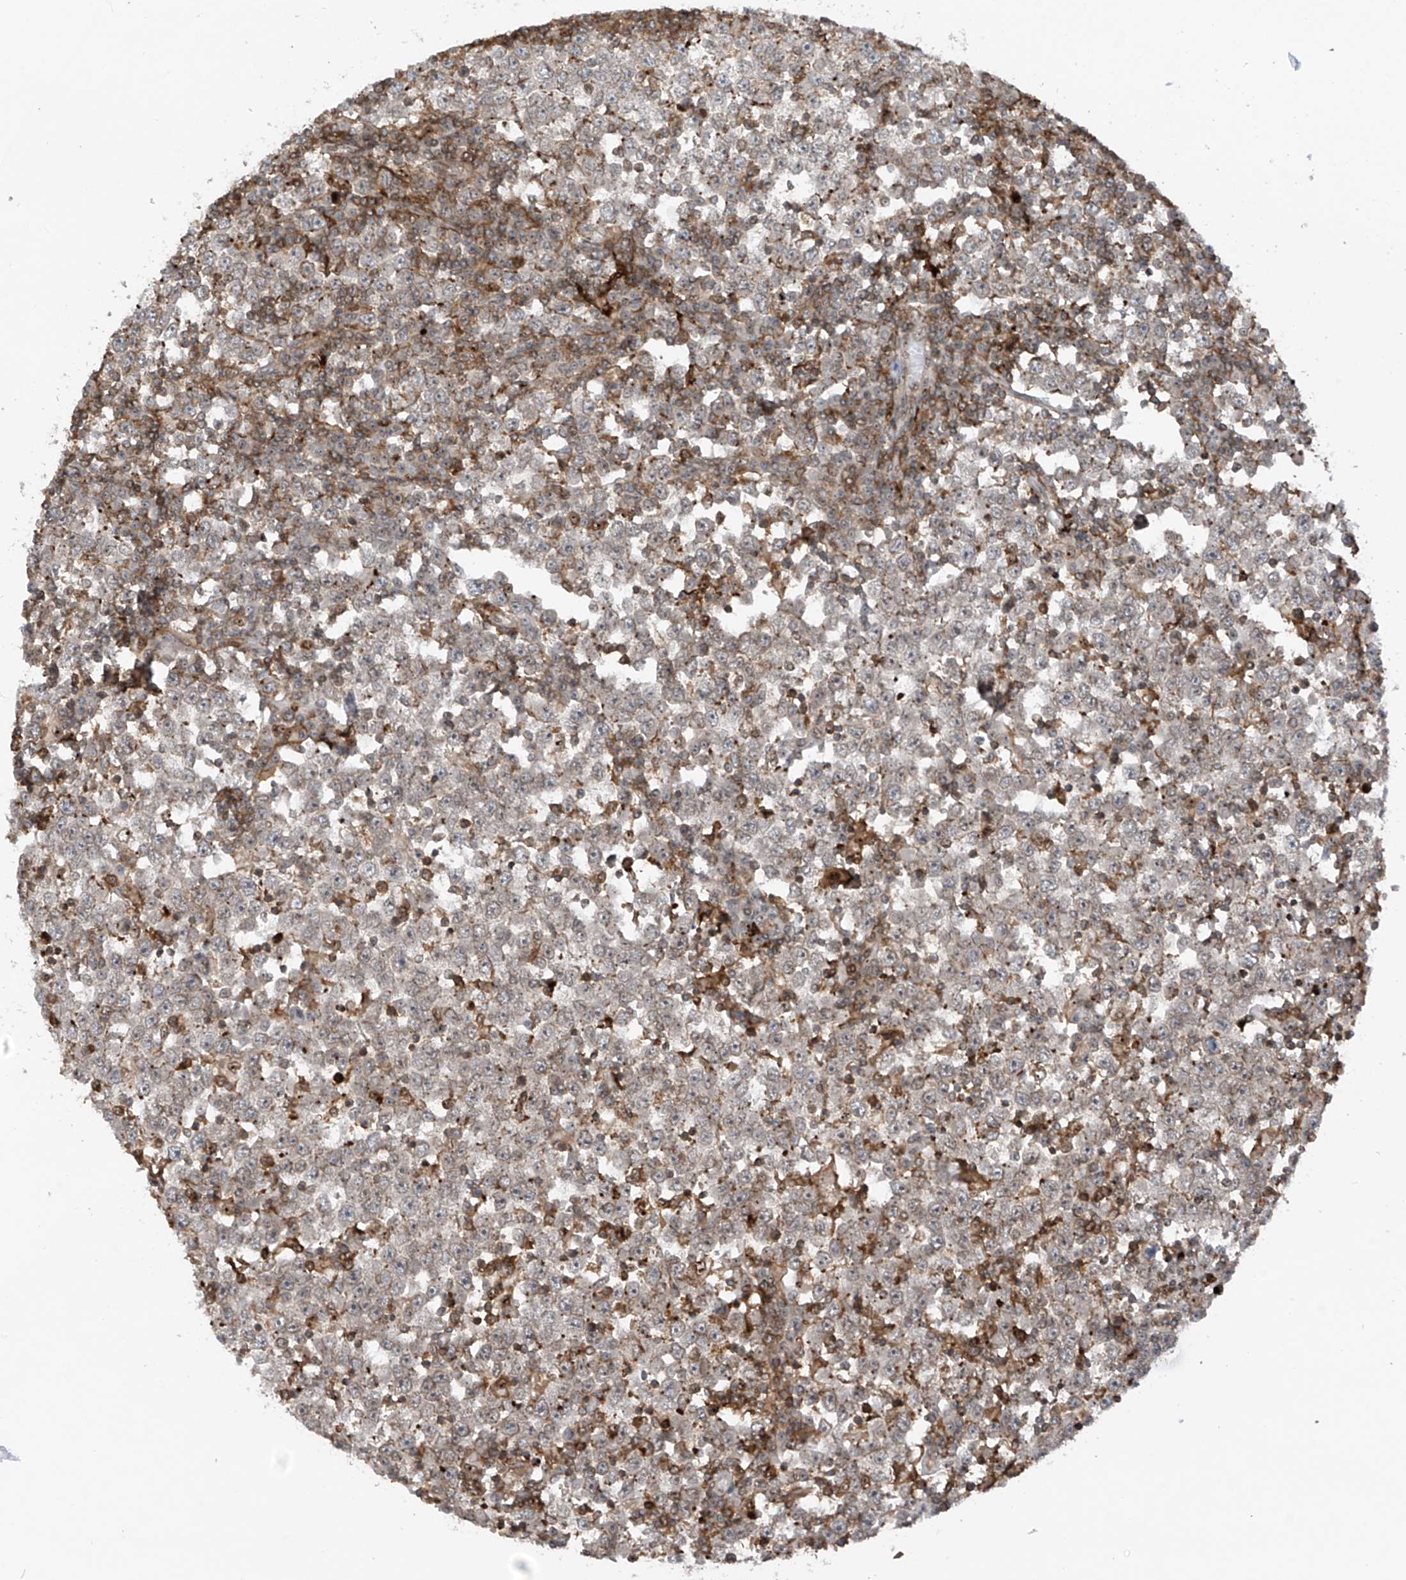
{"staining": {"intensity": "negative", "quantity": "none", "location": "none"}, "tissue": "testis cancer", "cell_type": "Tumor cells", "image_type": "cancer", "snomed": [{"axis": "morphology", "description": "Seminoma, NOS"}, {"axis": "topography", "description": "Testis"}], "caption": "DAB (3,3'-diaminobenzidine) immunohistochemical staining of testis cancer demonstrates no significant positivity in tumor cells.", "gene": "REPIN1", "patient": {"sex": "male", "age": 65}}